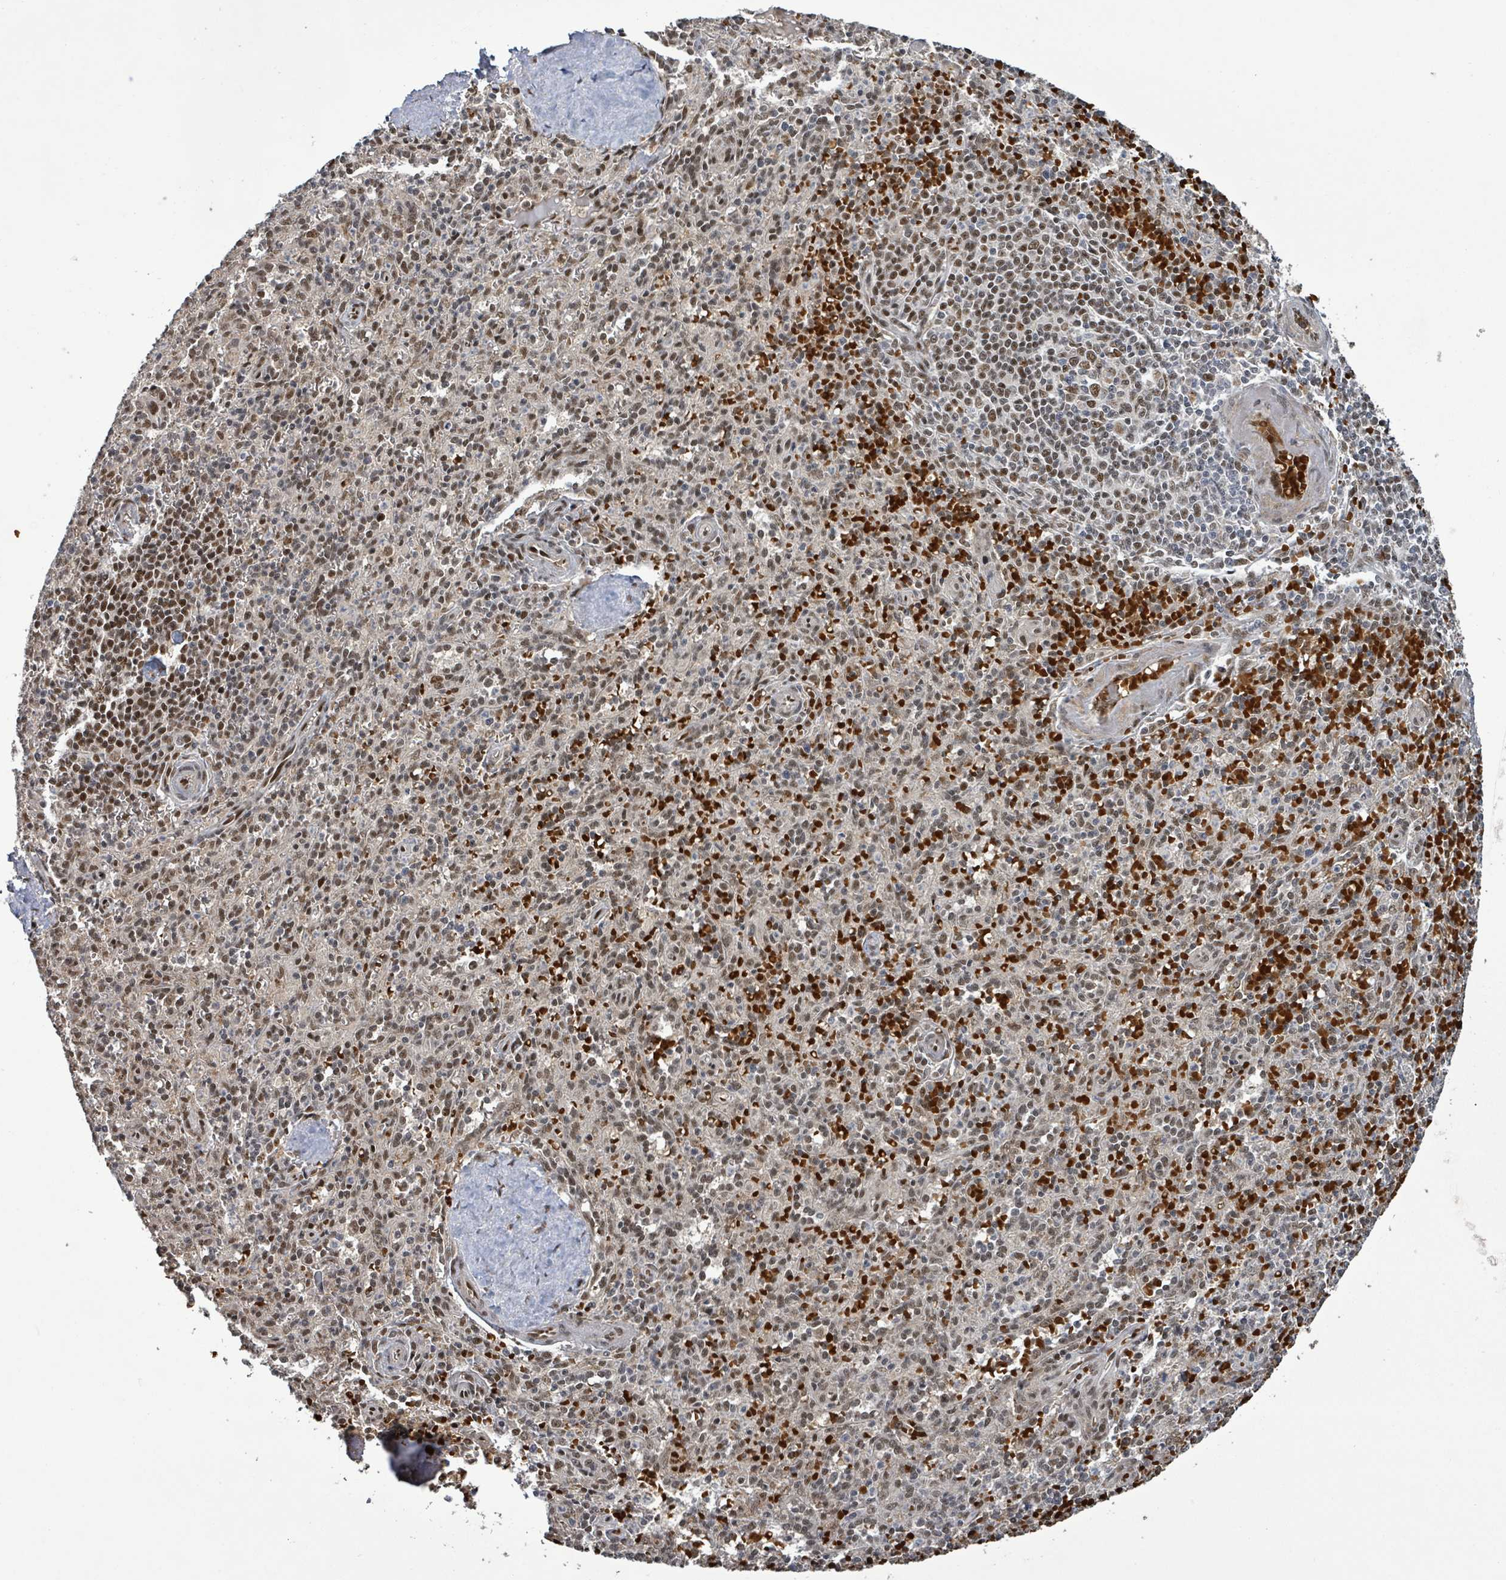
{"staining": {"intensity": "moderate", "quantity": "25%-75%", "location": "nuclear"}, "tissue": "spleen", "cell_type": "Cells in red pulp", "image_type": "normal", "snomed": [{"axis": "morphology", "description": "Normal tissue, NOS"}, {"axis": "topography", "description": "Spleen"}], "caption": "Immunohistochemistry image of benign spleen: human spleen stained using IHC reveals medium levels of moderate protein expression localized specifically in the nuclear of cells in red pulp, appearing as a nuclear brown color.", "gene": "PATZ1", "patient": {"sex": "female", "age": 70}}